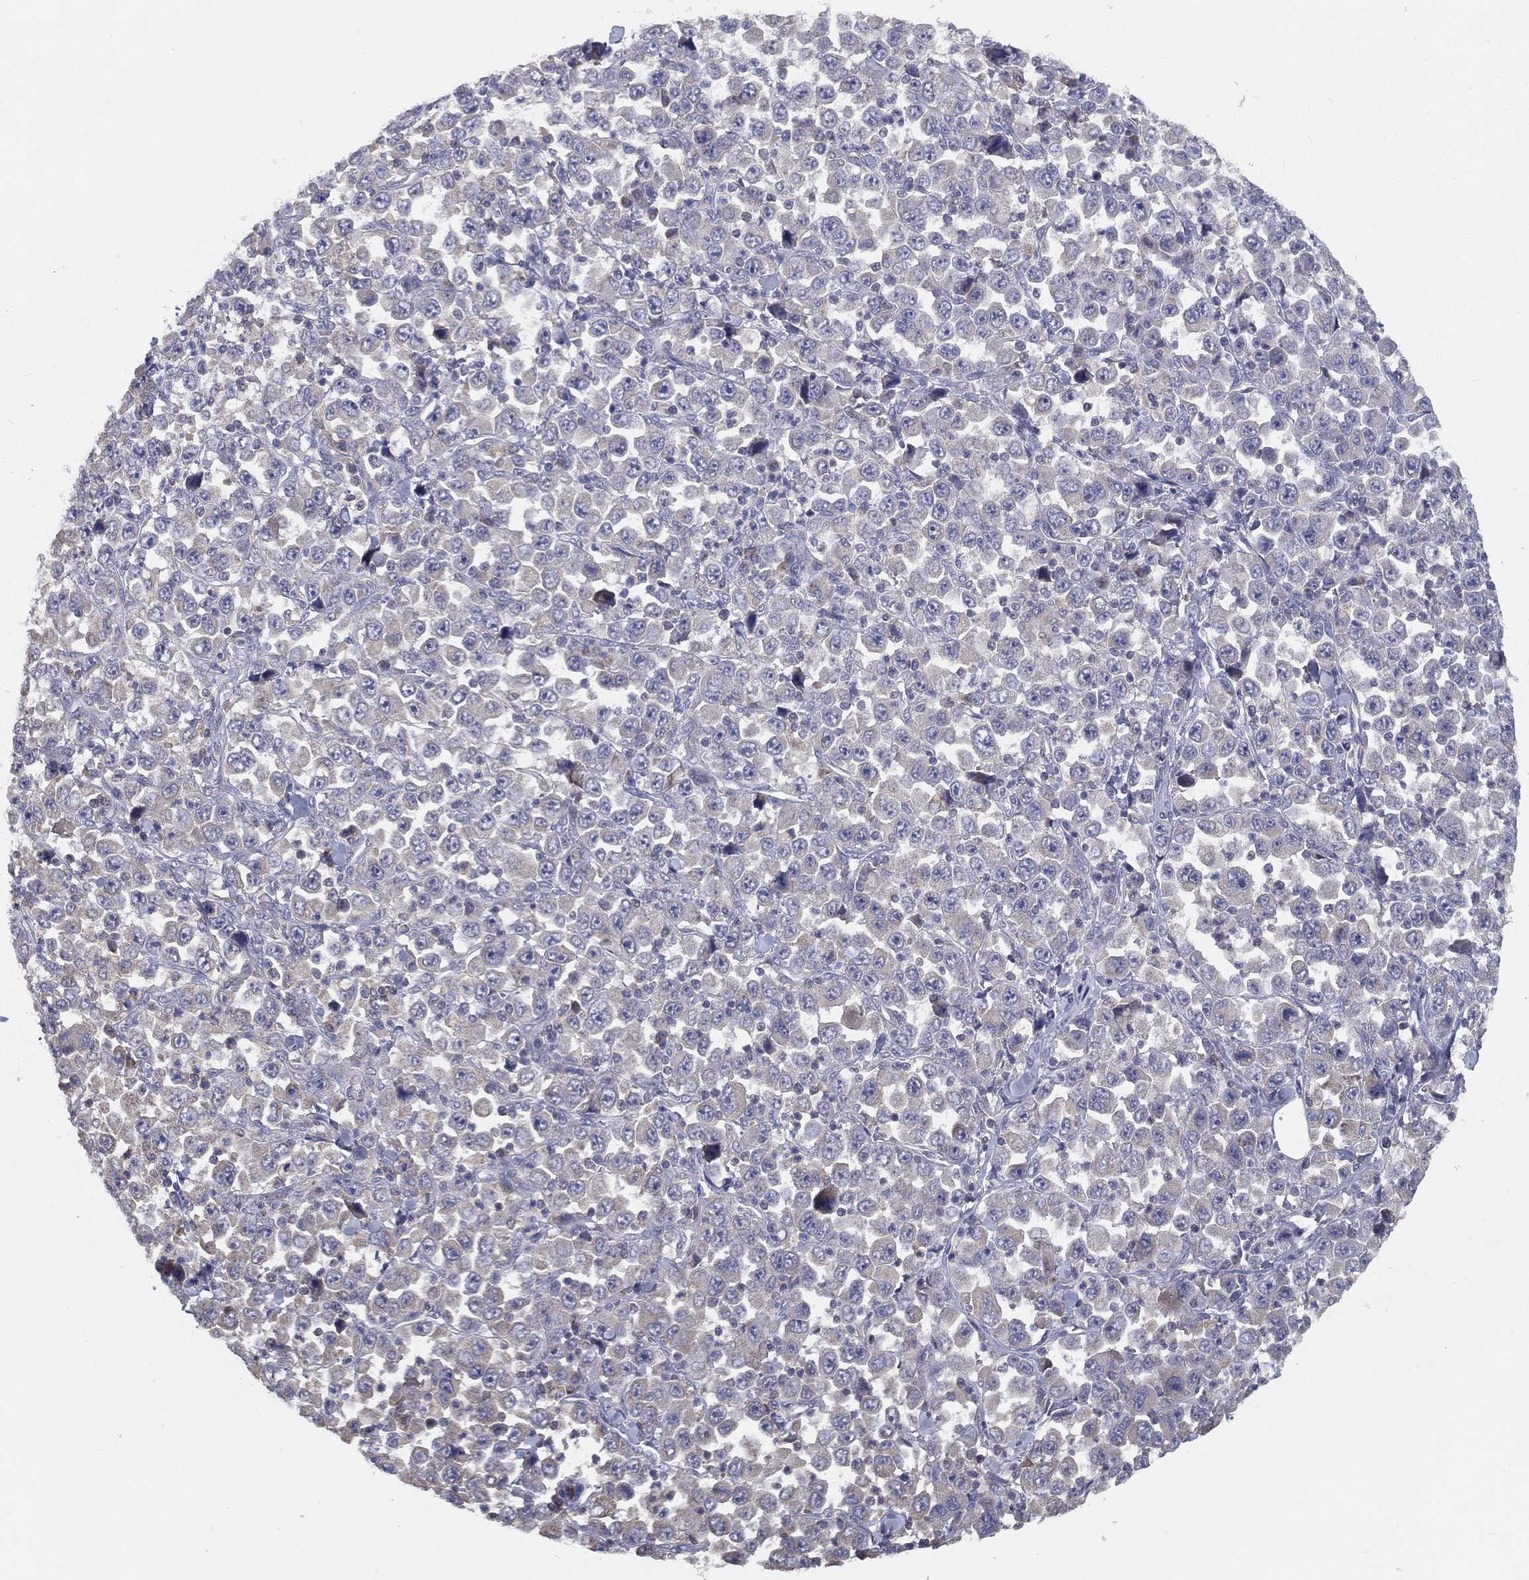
{"staining": {"intensity": "negative", "quantity": "none", "location": "none"}, "tissue": "stomach cancer", "cell_type": "Tumor cells", "image_type": "cancer", "snomed": [{"axis": "morphology", "description": "Normal tissue, NOS"}, {"axis": "morphology", "description": "Adenocarcinoma, NOS"}, {"axis": "topography", "description": "Stomach, upper"}, {"axis": "topography", "description": "Stomach"}], "caption": "This is an immunohistochemistry (IHC) micrograph of stomach adenocarcinoma. There is no positivity in tumor cells.", "gene": "PCSK1", "patient": {"sex": "male", "age": 59}}